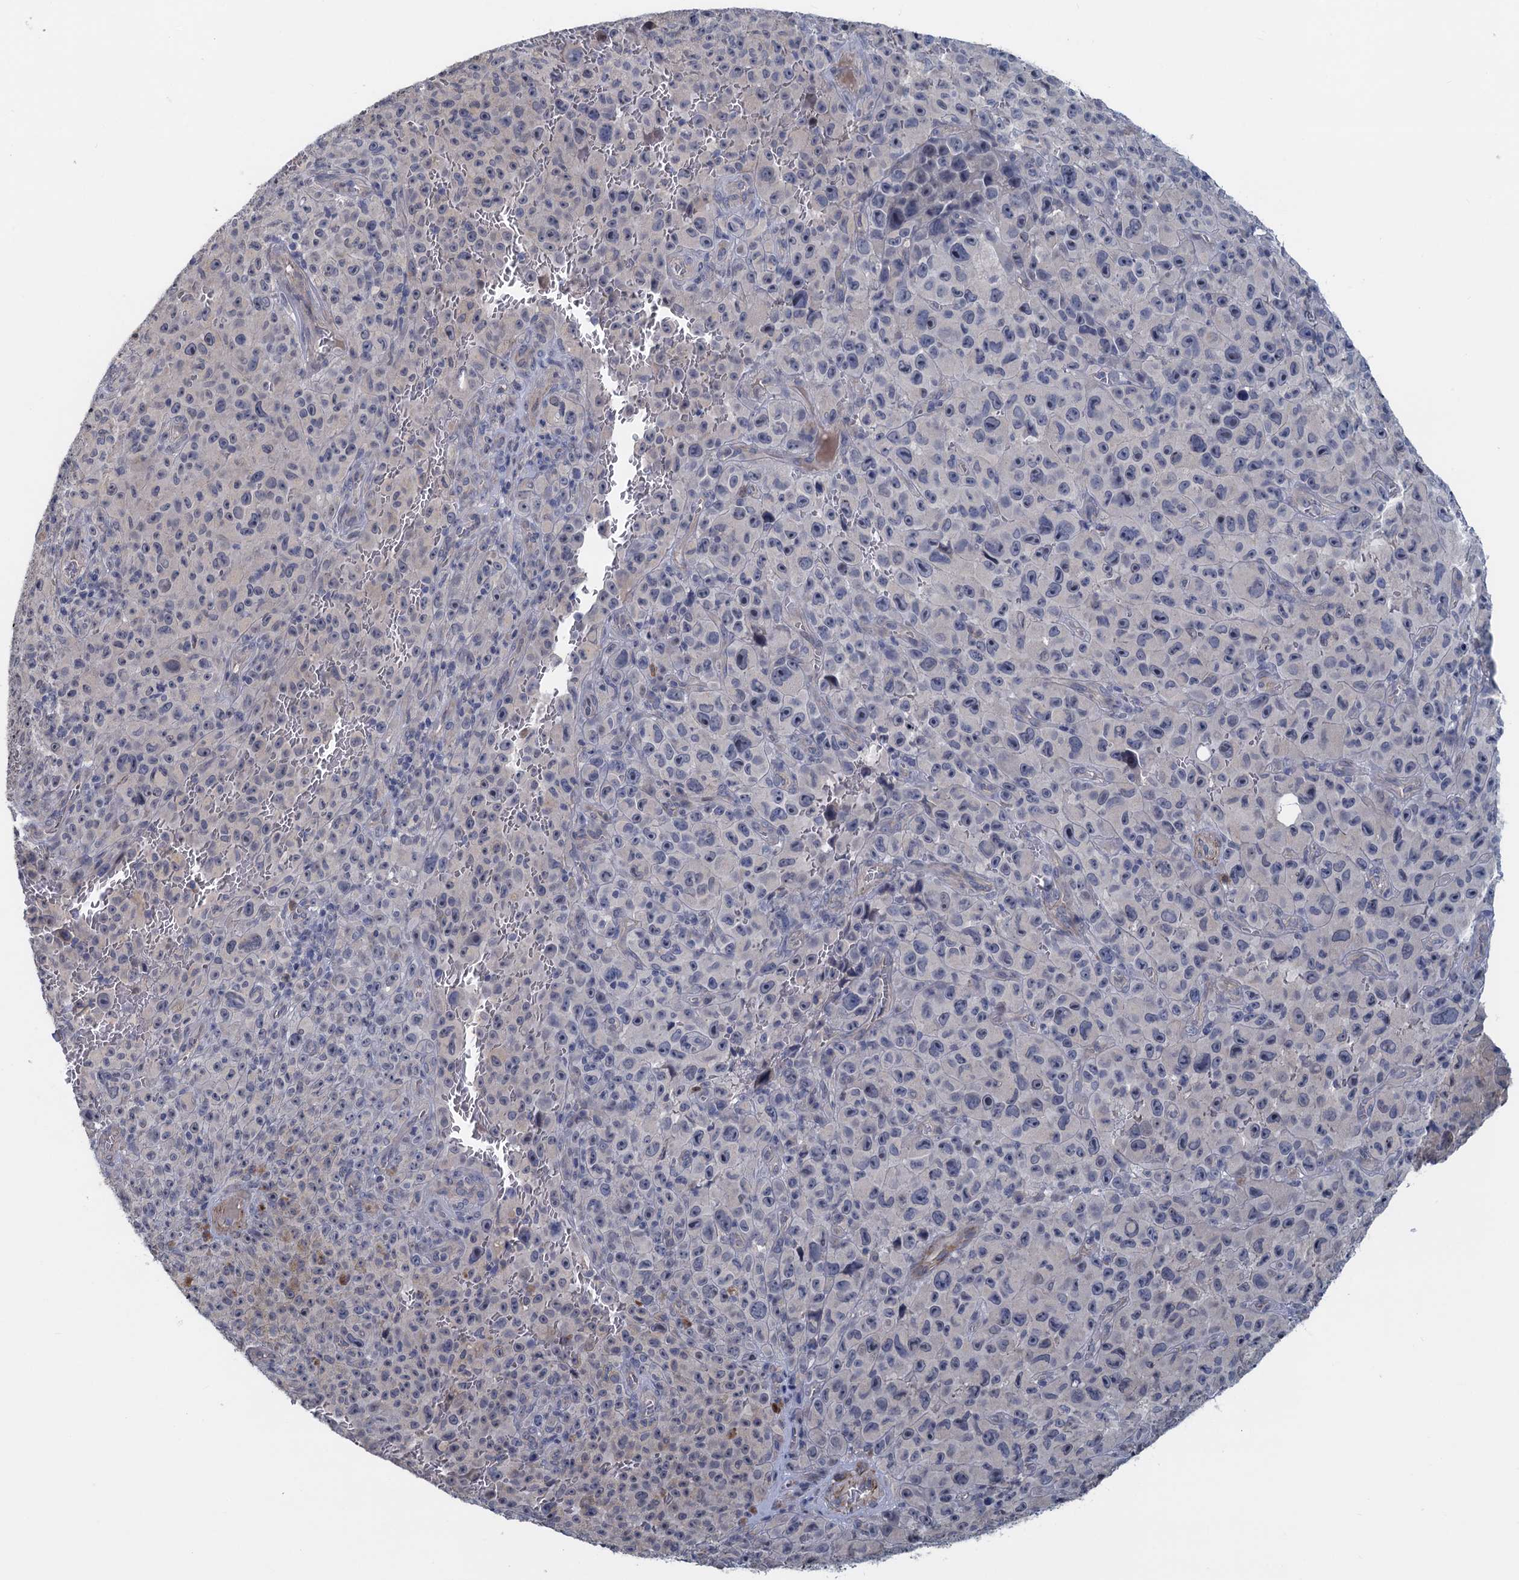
{"staining": {"intensity": "negative", "quantity": "none", "location": "none"}, "tissue": "melanoma", "cell_type": "Tumor cells", "image_type": "cancer", "snomed": [{"axis": "morphology", "description": "Malignant melanoma, NOS"}, {"axis": "topography", "description": "Skin"}], "caption": "Immunohistochemistry histopathology image of neoplastic tissue: human melanoma stained with DAB (3,3'-diaminobenzidine) shows no significant protein positivity in tumor cells. (DAB (3,3'-diaminobenzidine) immunohistochemistry with hematoxylin counter stain).", "gene": "MYO16", "patient": {"sex": "female", "age": 82}}